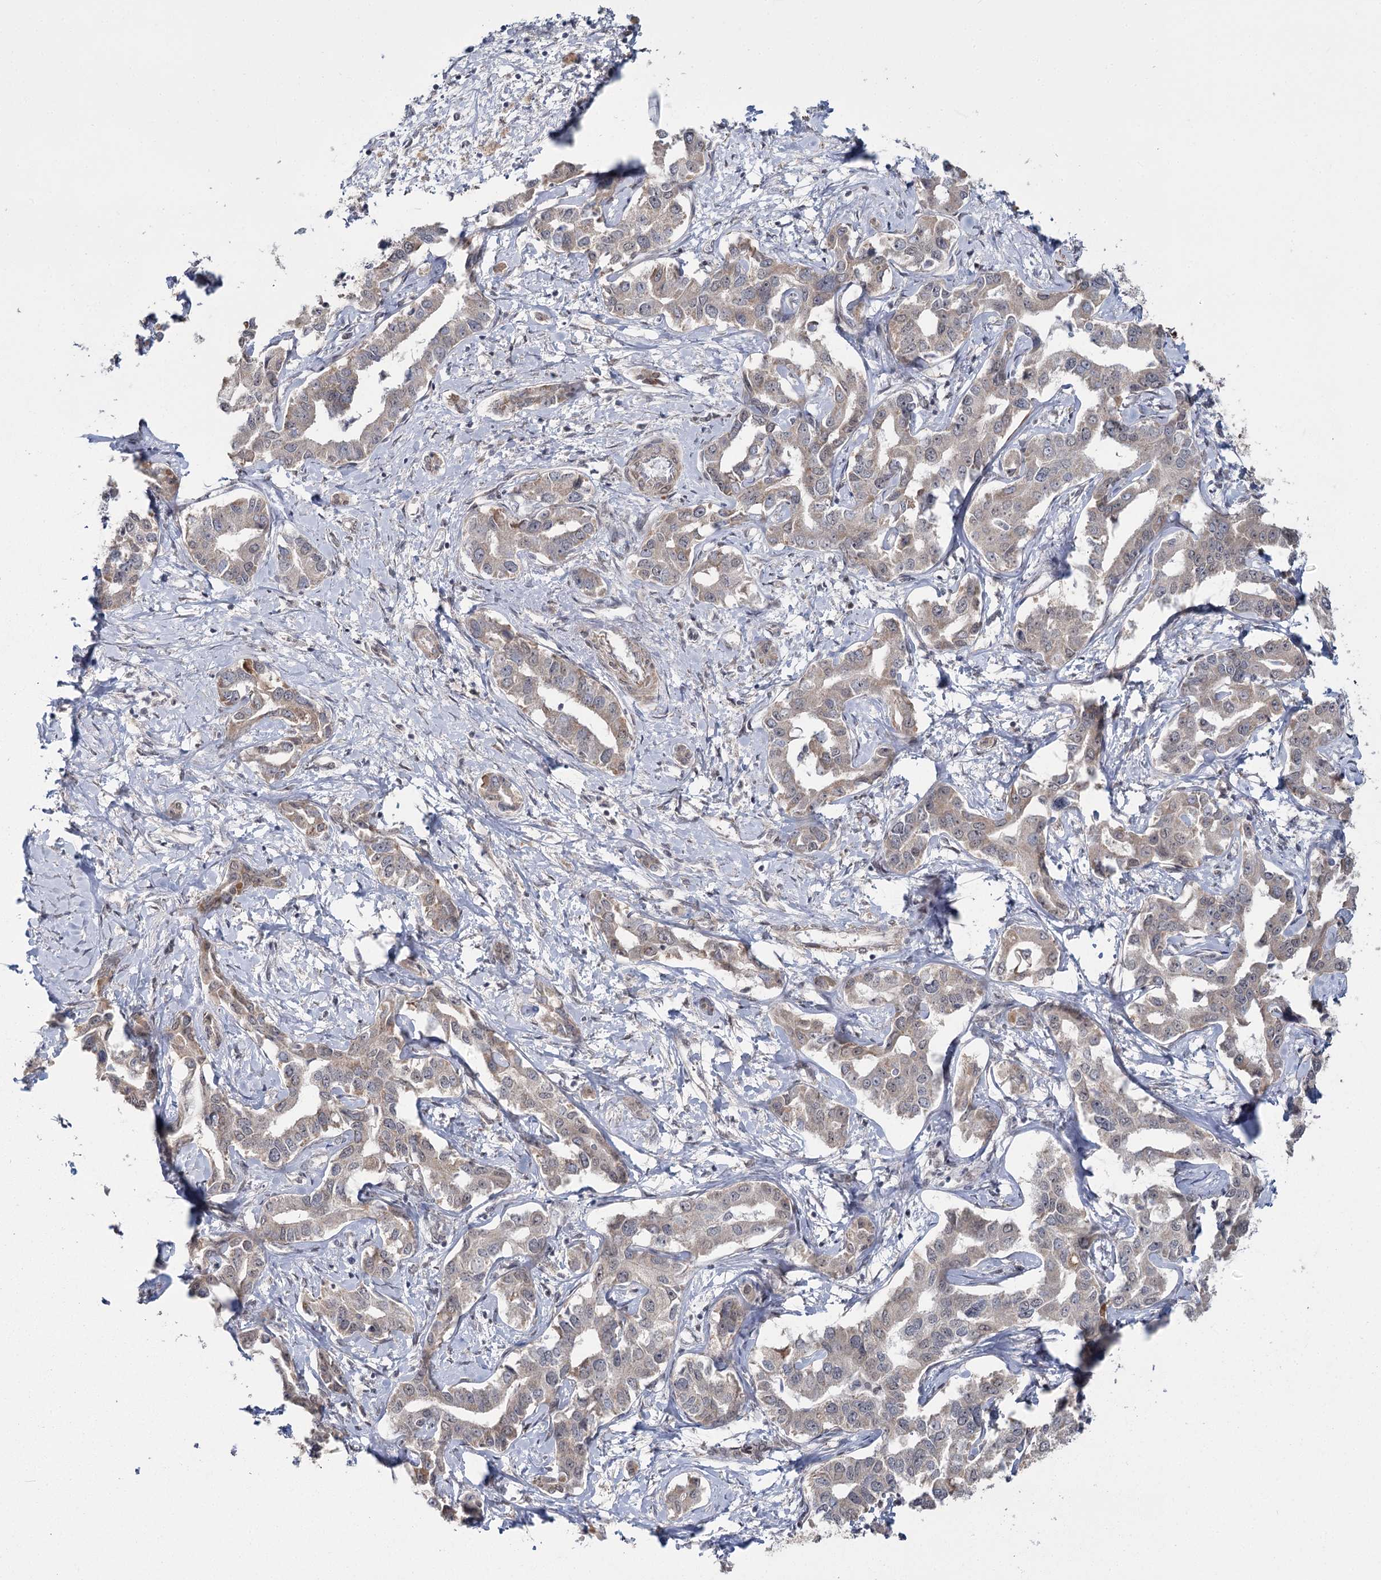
{"staining": {"intensity": "negative", "quantity": "none", "location": "none"}, "tissue": "liver cancer", "cell_type": "Tumor cells", "image_type": "cancer", "snomed": [{"axis": "morphology", "description": "Cholangiocarcinoma"}, {"axis": "topography", "description": "Liver"}], "caption": "Tumor cells are negative for brown protein staining in cholangiocarcinoma (liver).", "gene": "TBC1D9B", "patient": {"sex": "male", "age": 59}}